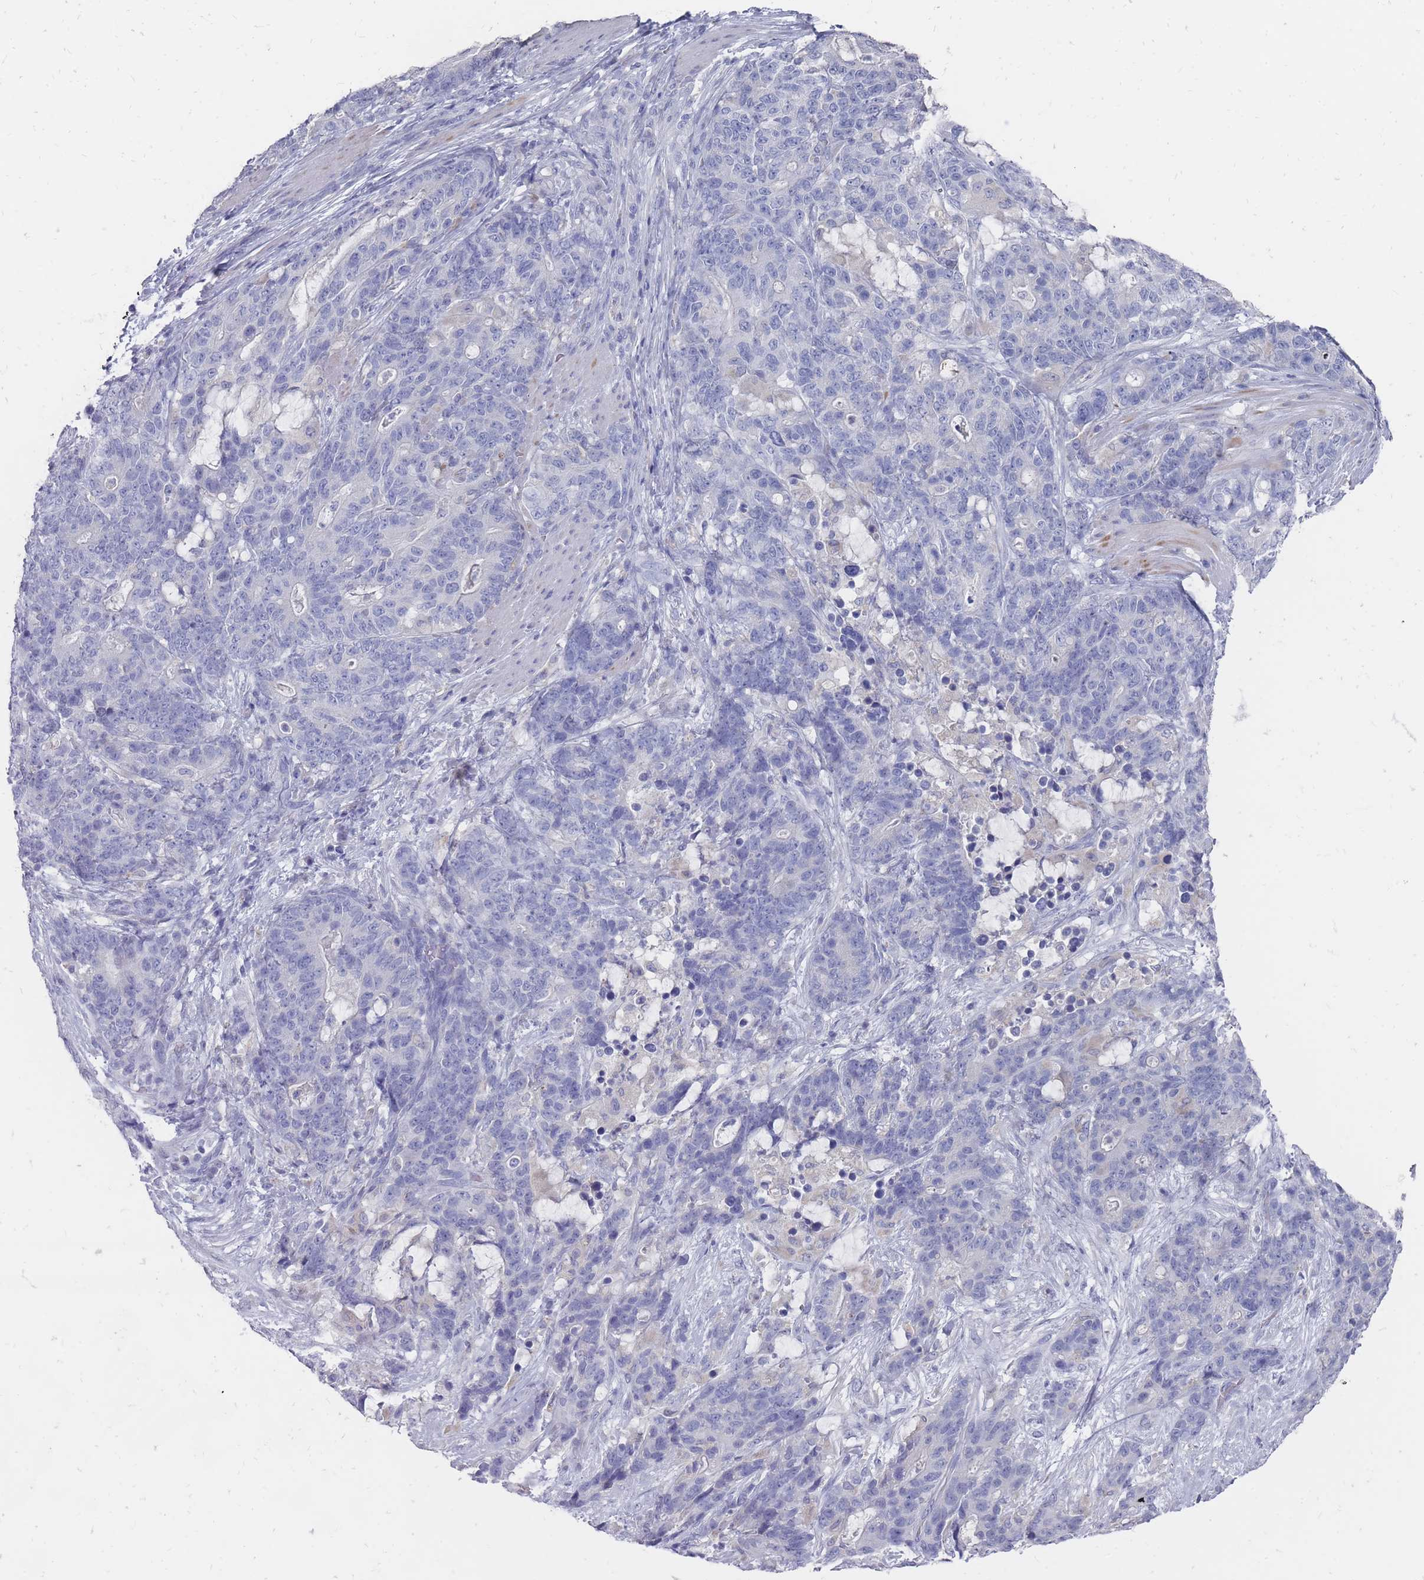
{"staining": {"intensity": "negative", "quantity": "none", "location": "none"}, "tissue": "stomach cancer", "cell_type": "Tumor cells", "image_type": "cancer", "snomed": [{"axis": "morphology", "description": "Normal tissue, NOS"}, {"axis": "morphology", "description": "Adenocarcinoma, NOS"}, {"axis": "topography", "description": "Stomach"}], "caption": "Immunohistochemical staining of human stomach adenocarcinoma shows no significant staining in tumor cells.", "gene": "OTULINL", "patient": {"sex": "female", "age": 64}}